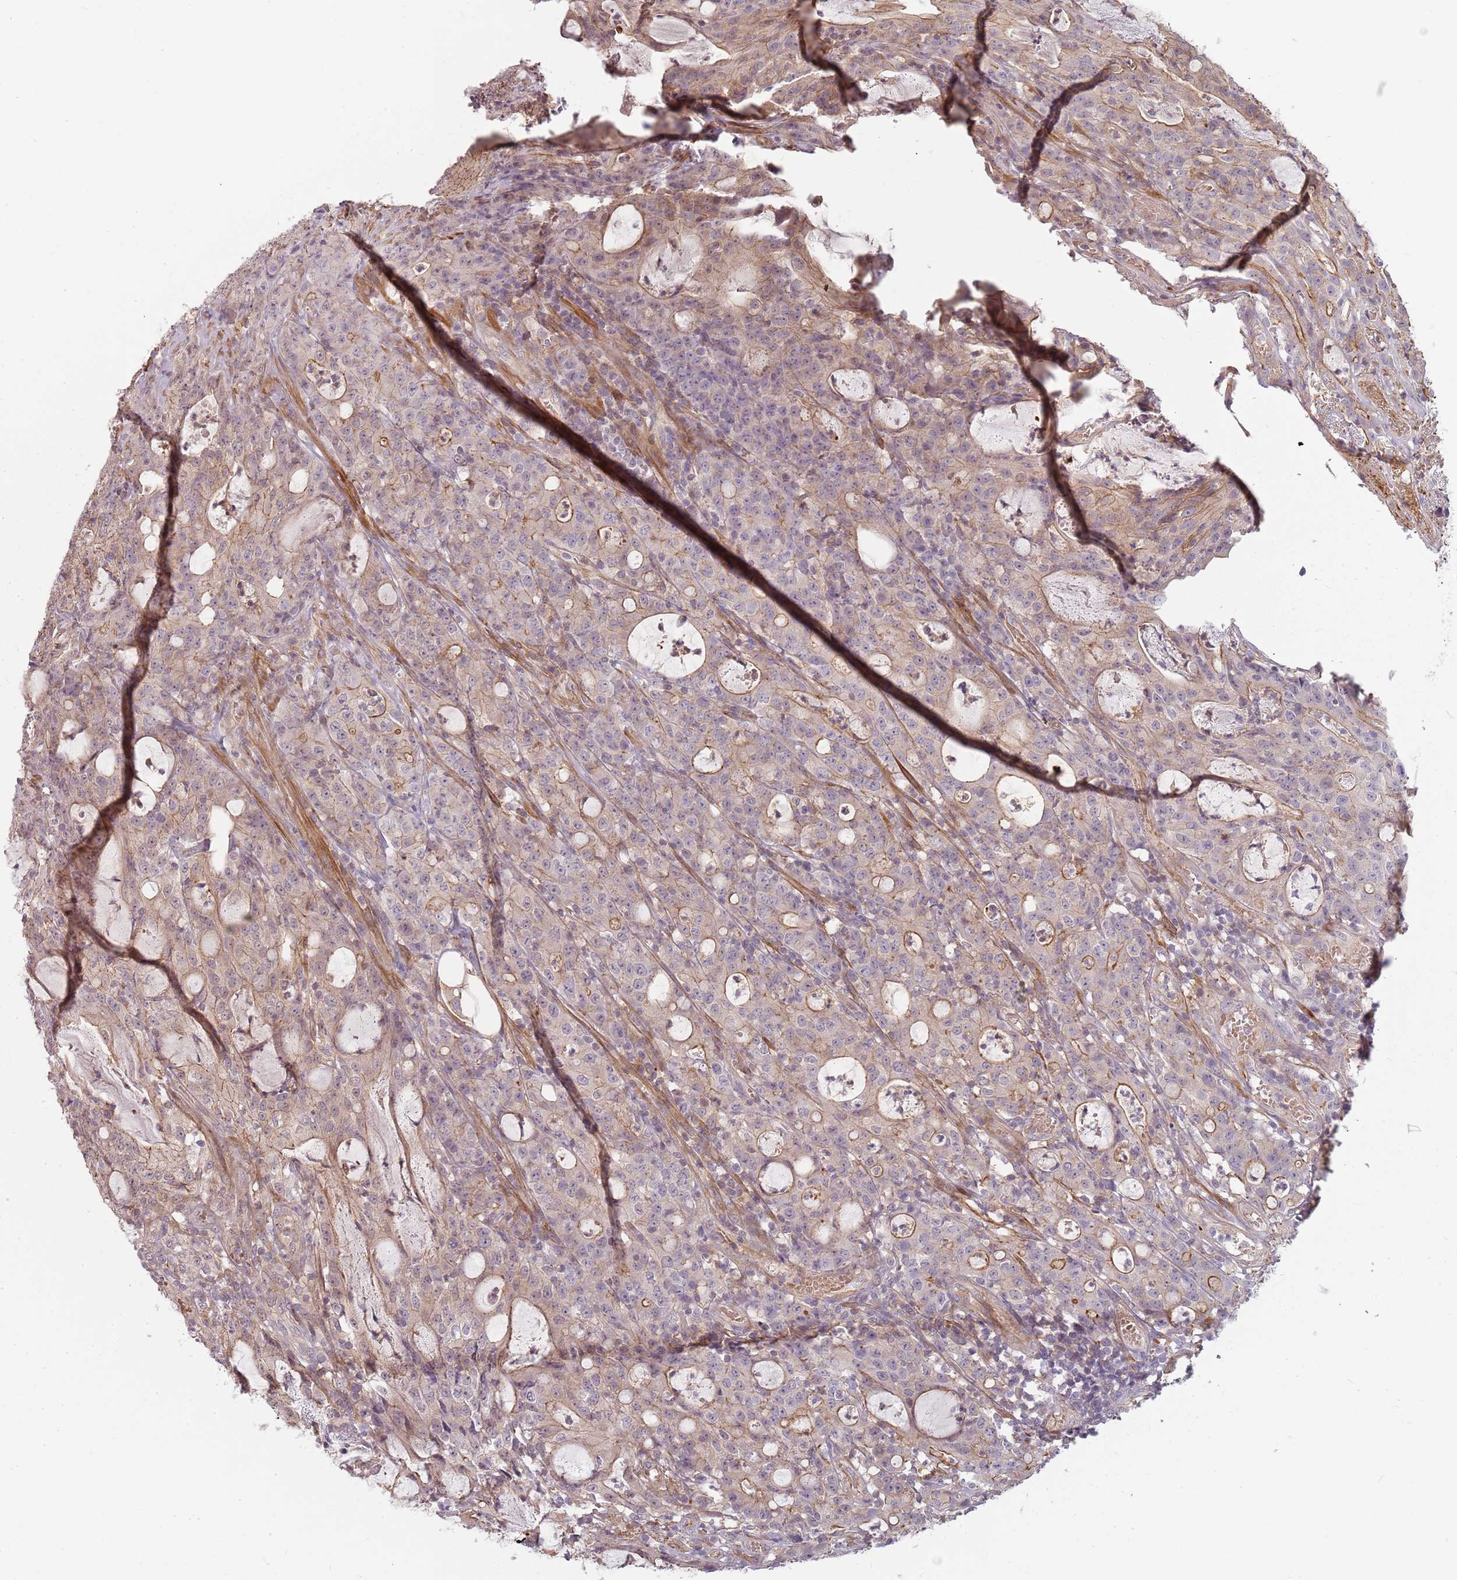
{"staining": {"intensity": "weak", "quantity": "25%-75%", "location": "cytoplasmic/membranous"}, "tissue": "colorectal cancer", "cell_type": "Tumor cells", "image_type": "cancer", "snomed": [{"axis": "morphology", "description": "Adenocarcinoma, NOS"}, {"axis": "topography", "description": "Colon"}], "caption": "The micrograph displays immunohistochemical staining of colorectal cancer. There is weak cytoplasmic/membranous expression is appreciated in approximately 25%-75% of tumor cells.", "gene": "PPP1R14C", "patient": {"sex": "male", "age": 83}}